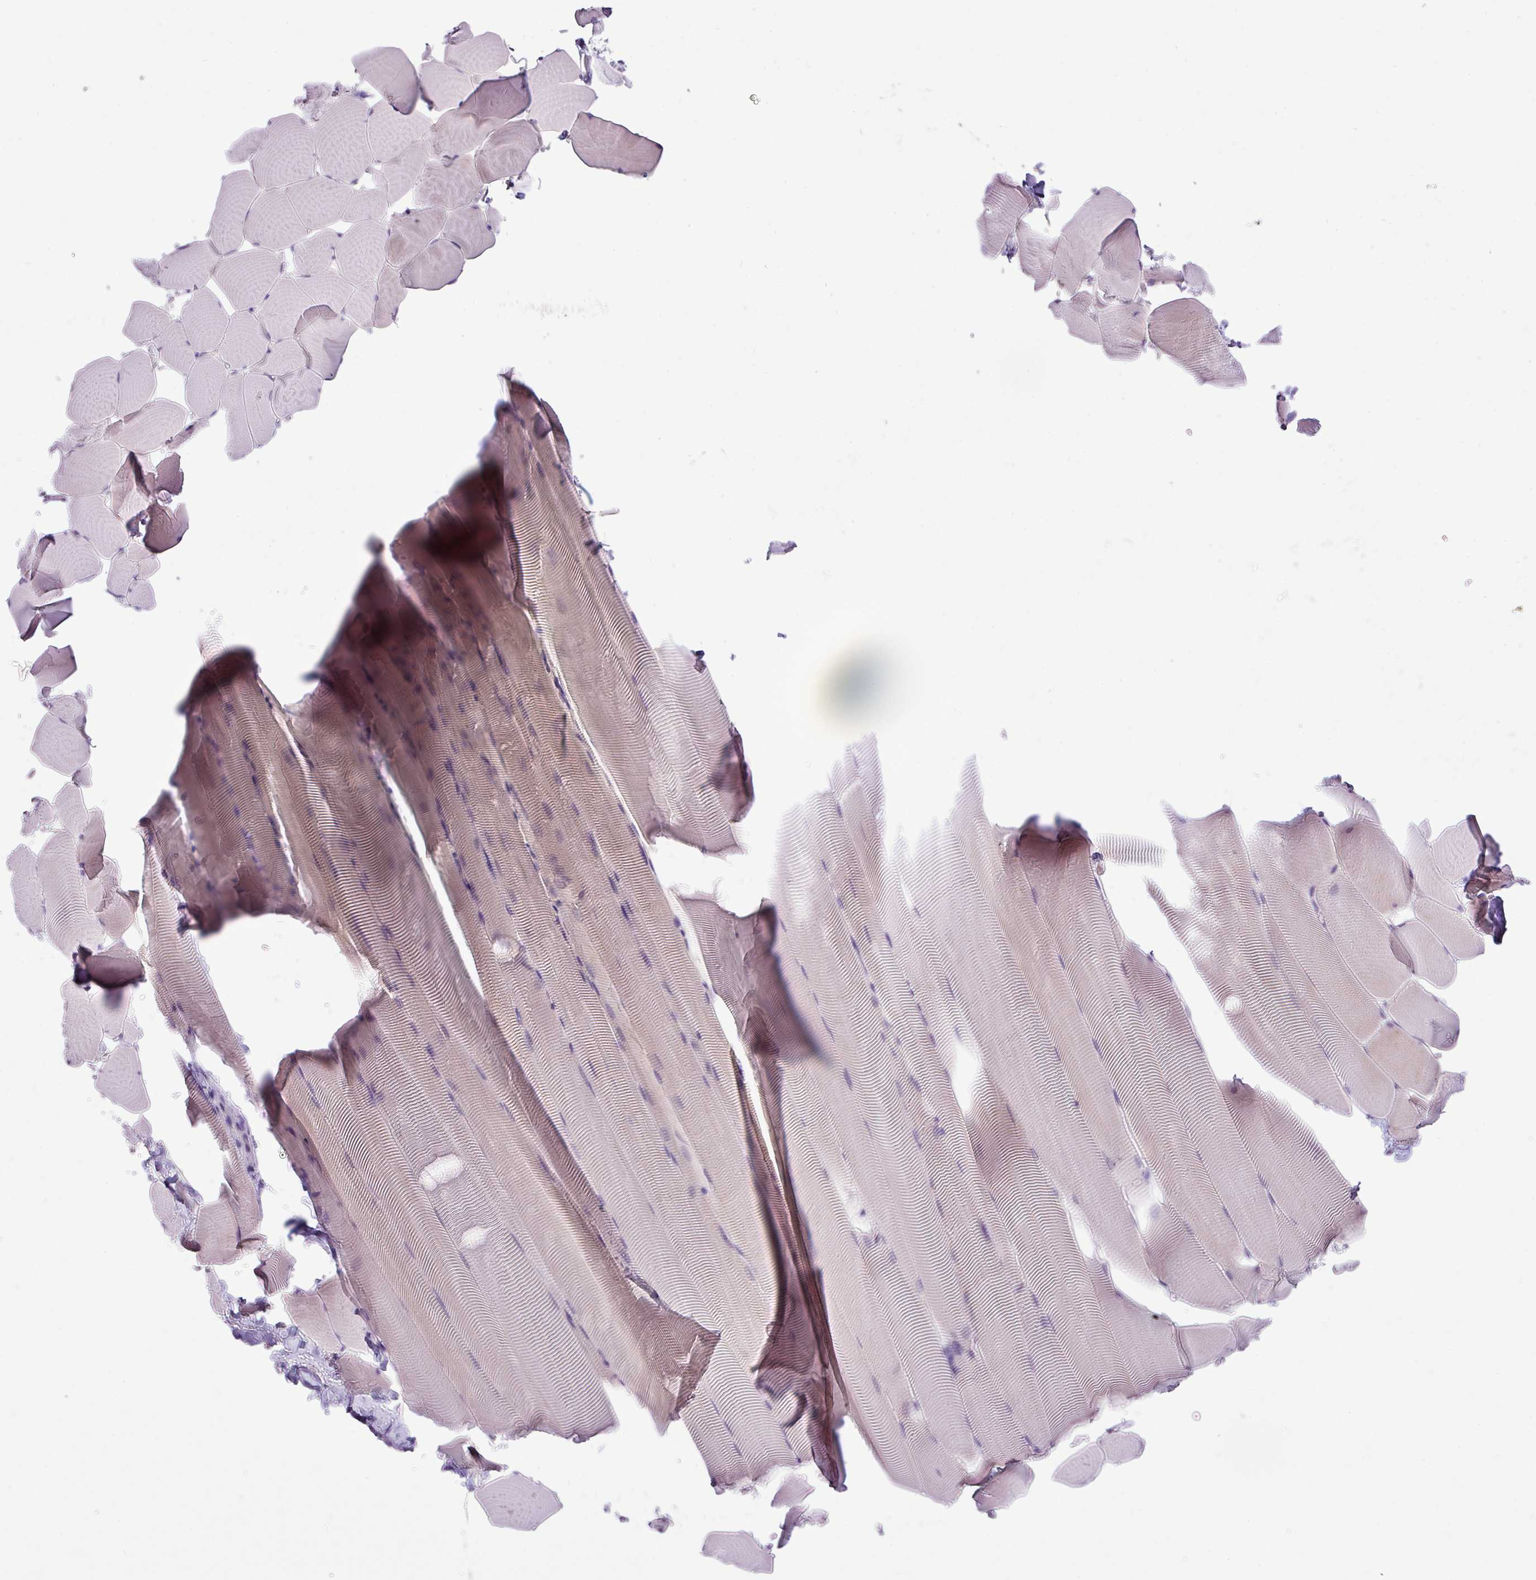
{"staining": {"intensity": "weak", "quantity": "25%-75%", "location": "cytoplasmic/membranous"}, "tissue": "skeletal muscle", "cell_type": "Myocytes", "image_type": "normal", "snomed": [{"axis": "morphology", "description": "Normal tissue, NOS"}, {"axis": "topography", "description": "Skeletal muscle"}], "caption": "This image displays unremarkable skeletal muscle stained with immunohistochemistry to label a protein in brown. The cytoplasmic/membranous of myocytes show weak positivity for the protein. Nuclei are counter-stained blue.", "gene": "CYSTM1", "patient": {"sex": "male", "age": 25}}